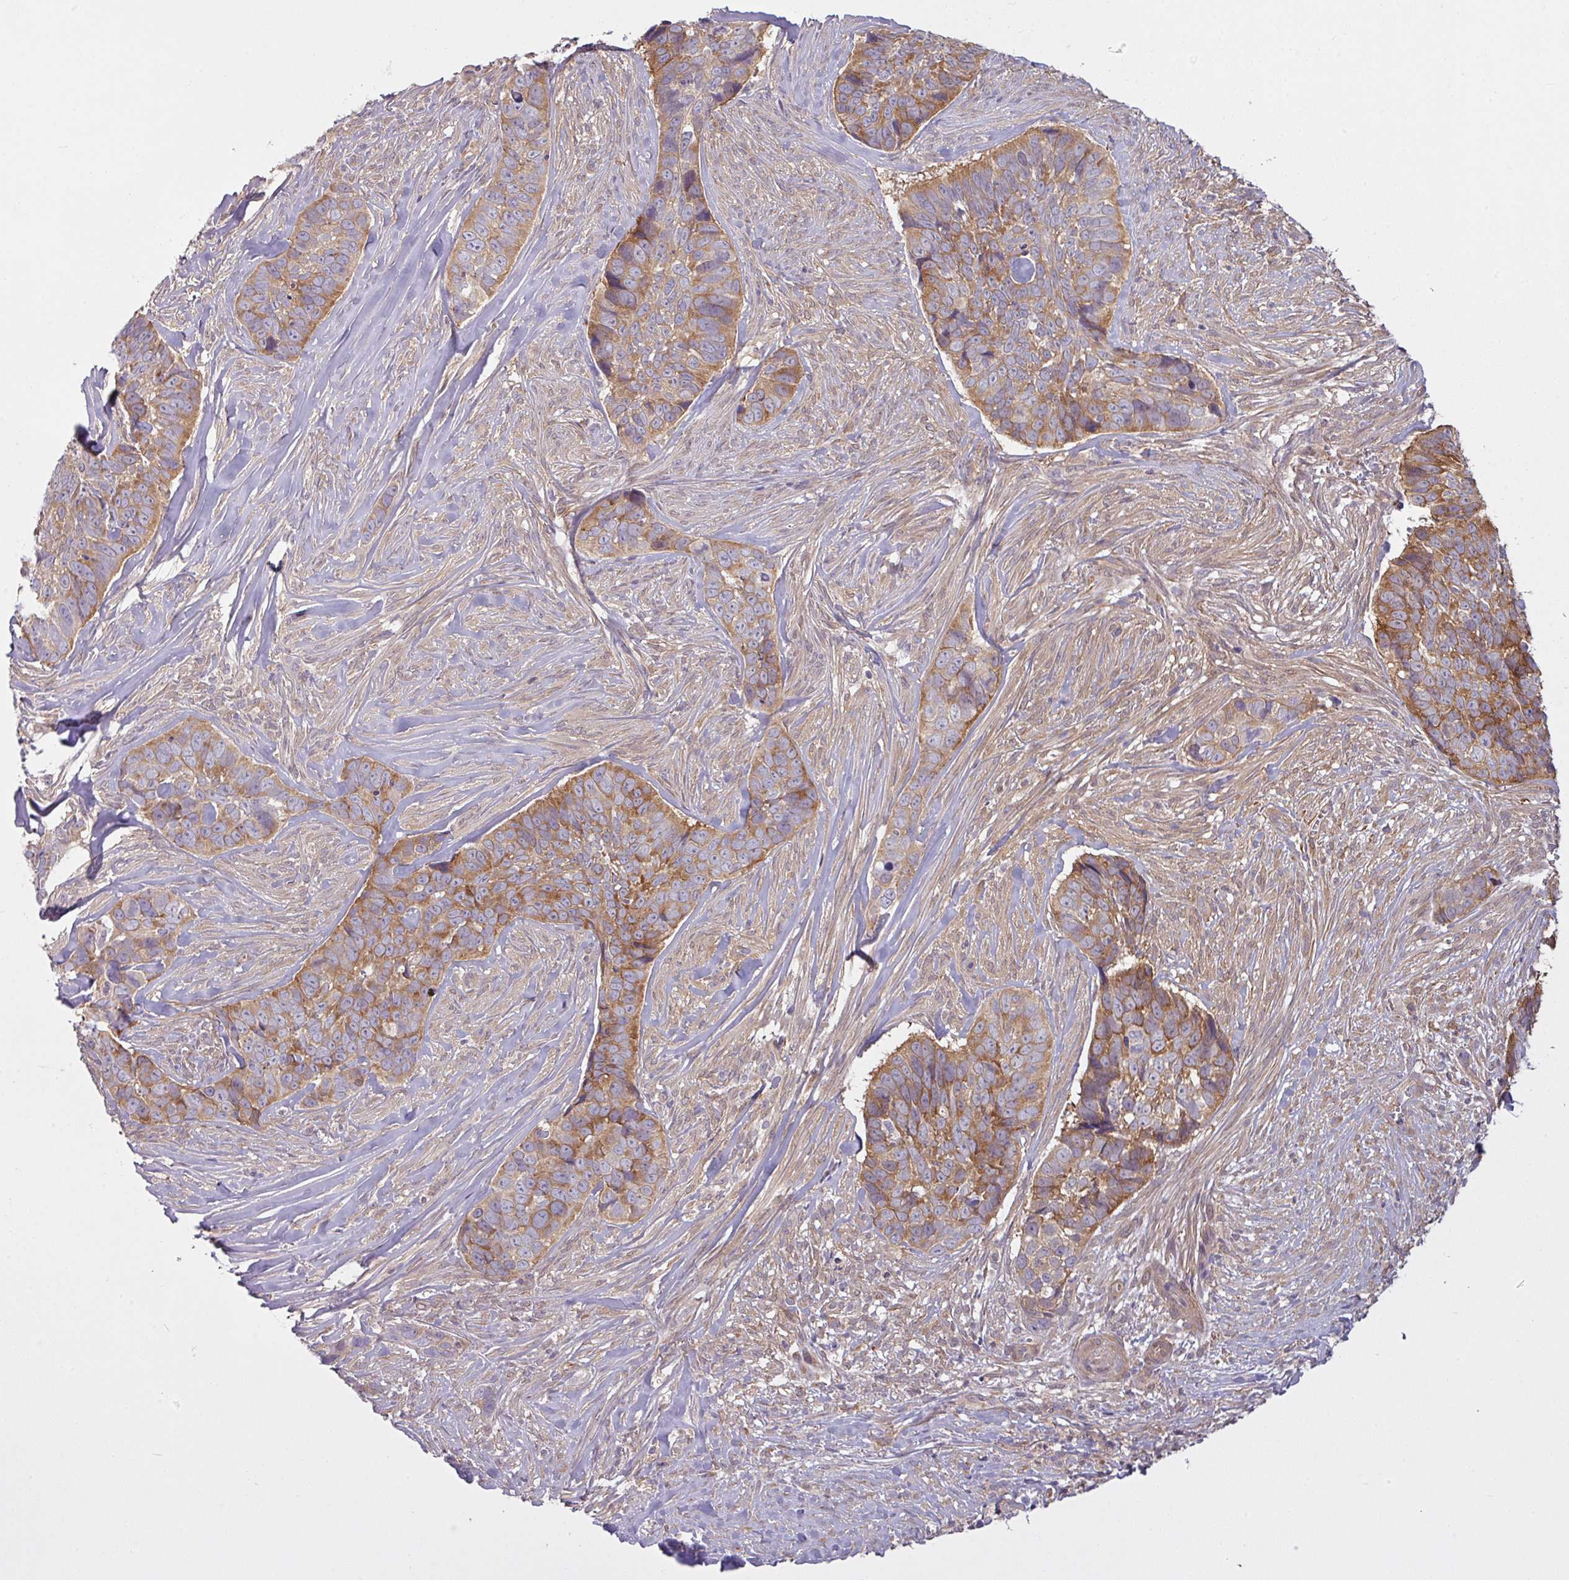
{"staining": {"intensity": "moderate", "quantity": ">75%", "location": "cytoplasmic/membranous"}, "tissue": "skin cancer", "cell_type": "Tumor cells", "image_type": "cancer", "snomed": [{"axis": "morphology", "description": "Basal cell carcinoma"}, {"axis": "topography", "description": "Skin"}], "caption": "Immunohistochemical staining of human skin cancer exhibits moderate cytoplasmic/membranous protein positivity in approximately >75% of tumor cells.", "gene": "CAMK2B", "patient": {"sex": "female", "age": 82}}